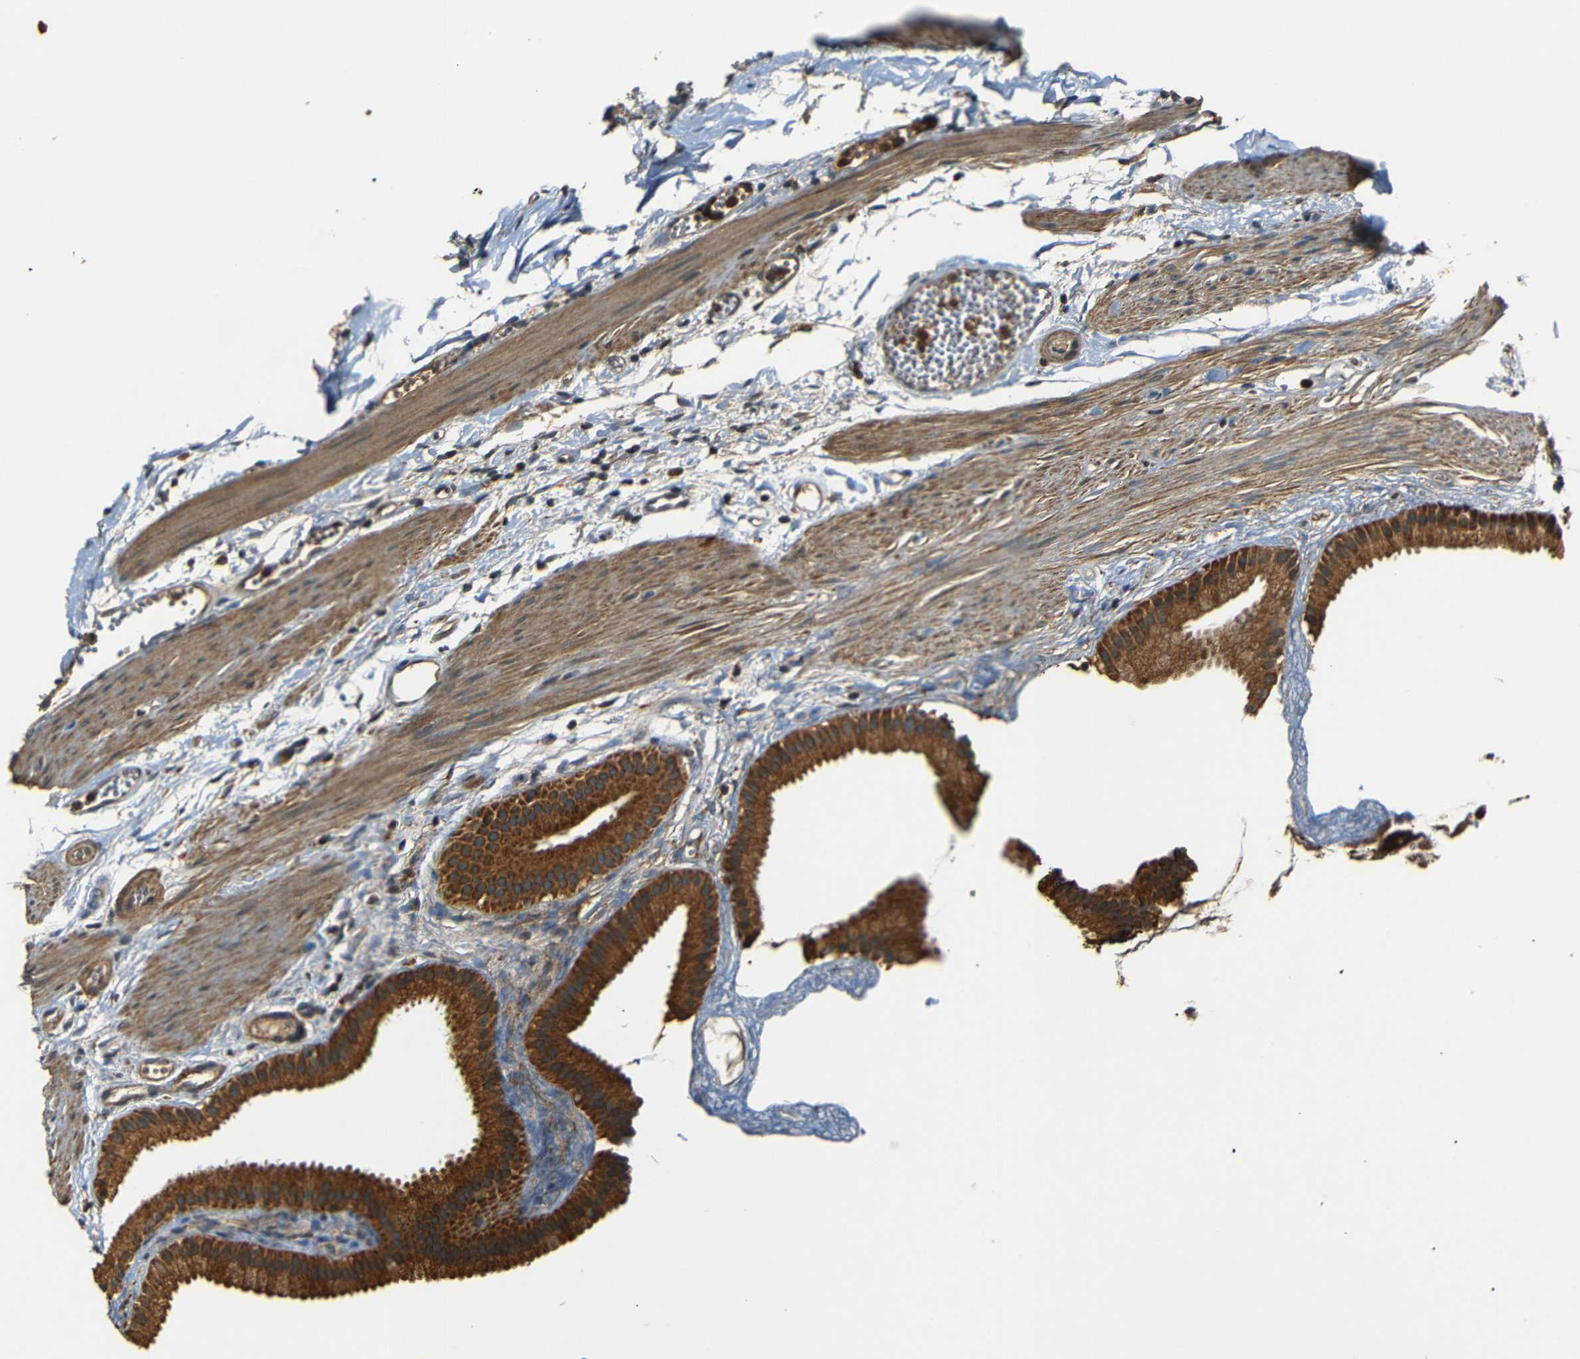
{"staining": {"intensity": "strong", "quantity": ">75%", "location": "cytoplasmic/membranous"}, "tissue": "gallbladder", "cell_type": "Glandular cells", "image_type": "normal", "snomed": [{"axis": "morphology", "description": "Normal tissue, NOS"}, {"axis": "topography", "description": "Gallbladder"}], "caption": "DAB (3,3'-diaminobenzidine) immunohistochemical staining of normal human gallbladder displays strong cytoplasmic/membranous protein expression in about >75% of glandular cells.", "gene": "TANK", "patient": {"sex": "female", "age": 64}}